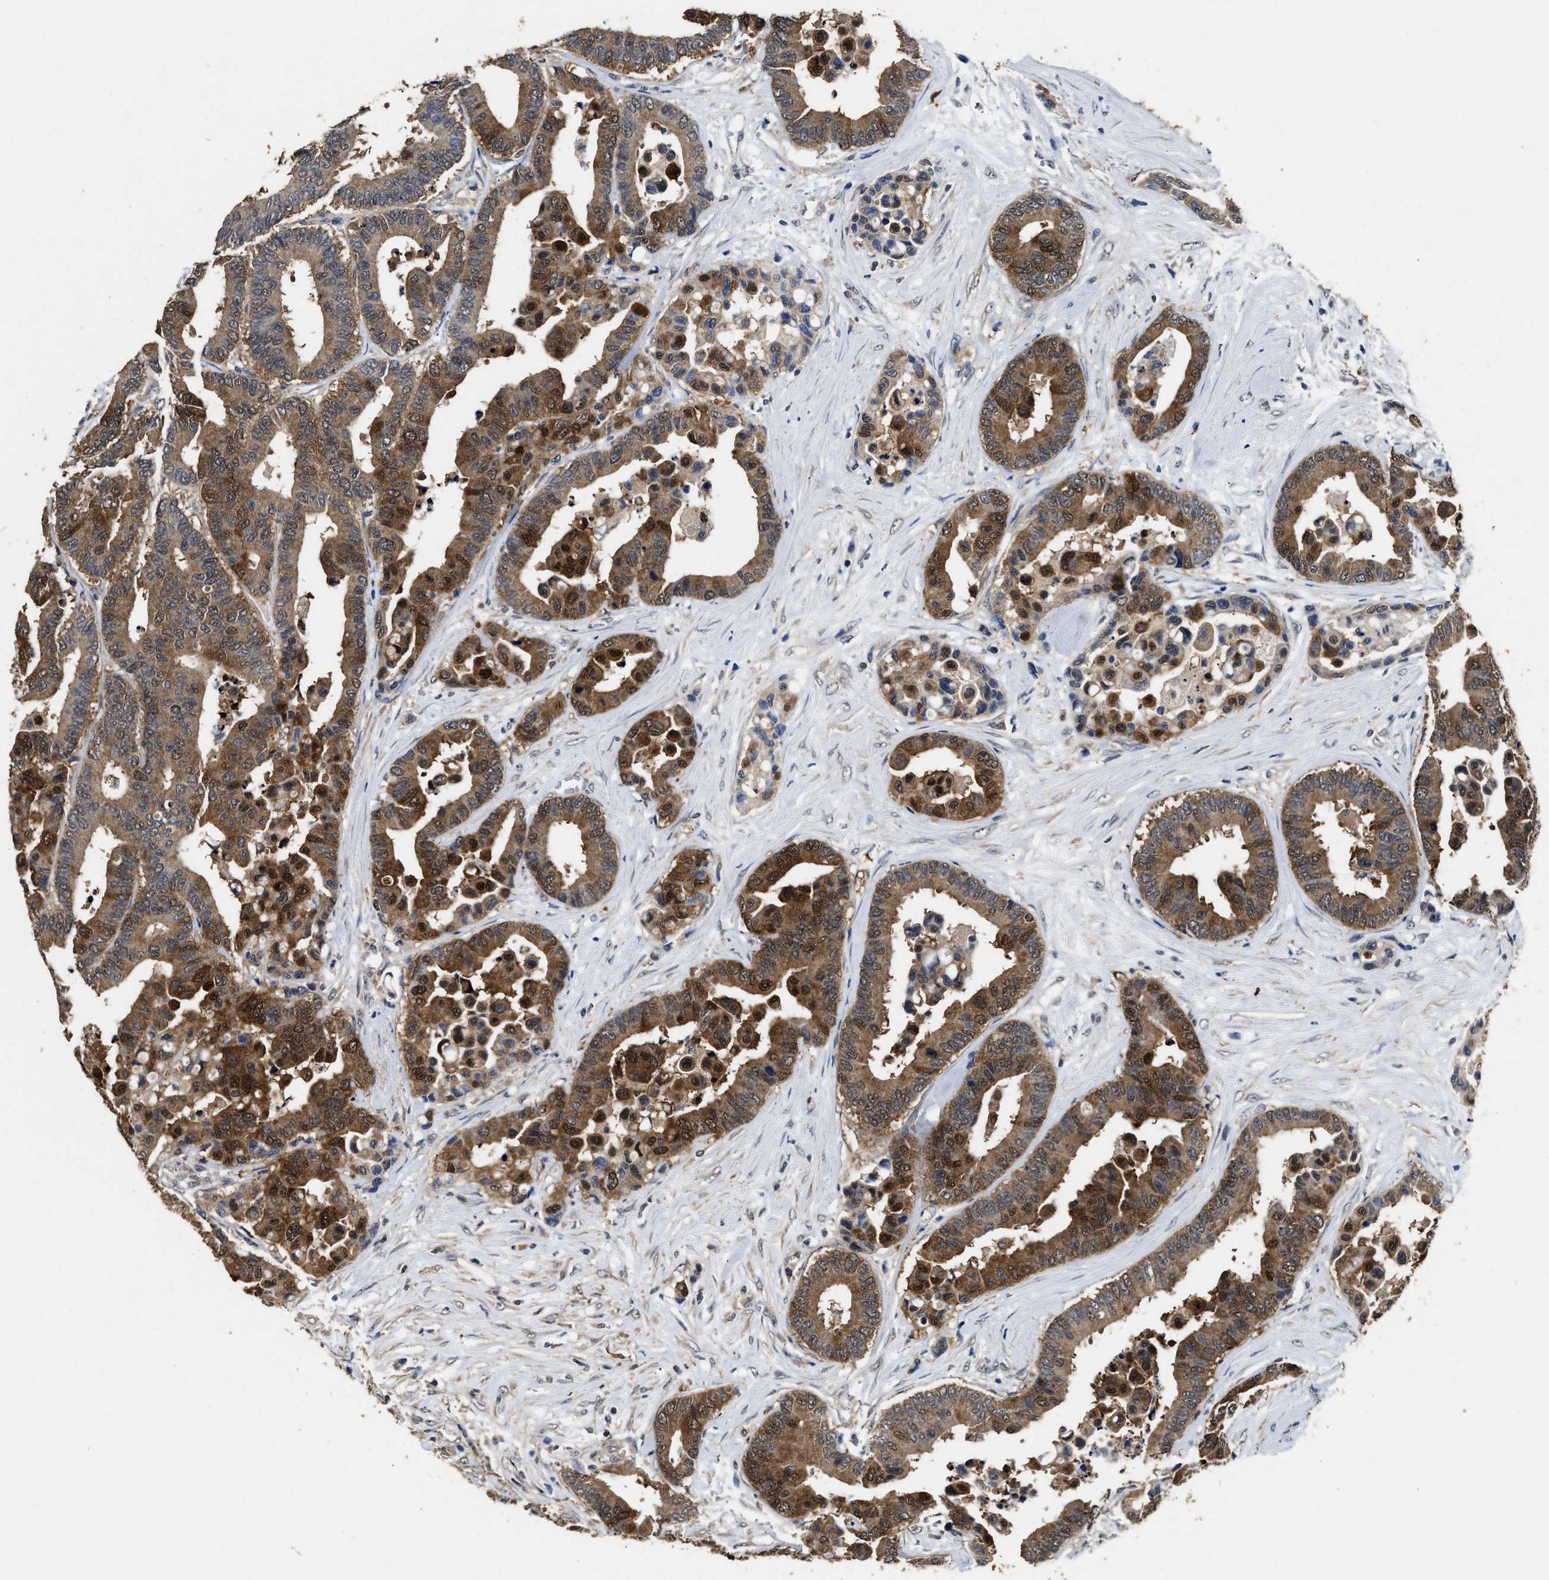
{"staining": {"intensity": "moderate", "quantity": ">75%", "location": "cytoplasmic/membranous,nuclear"}, "tissue": "colorectal cancer", "cell_type": "Tumor cells", "image_type": "cancer", "snomed": [{"axis": "morphology", "description": "Normal tissue, NOS"}, {"axis": "morphology", "description": "Adenocarcinoma, NOS"}, {"axis": "topography", "description": "Colon"}], "caption": "Colorectal adenocarcinoma was stained to show a protein in brown. There is medium levels of moderate cytoplasmic/membranous and nuclear positivity in approximately >75% of tumor cells.", "gene": "ACAT2", "patient": {"sex": "male", "age": 82}}